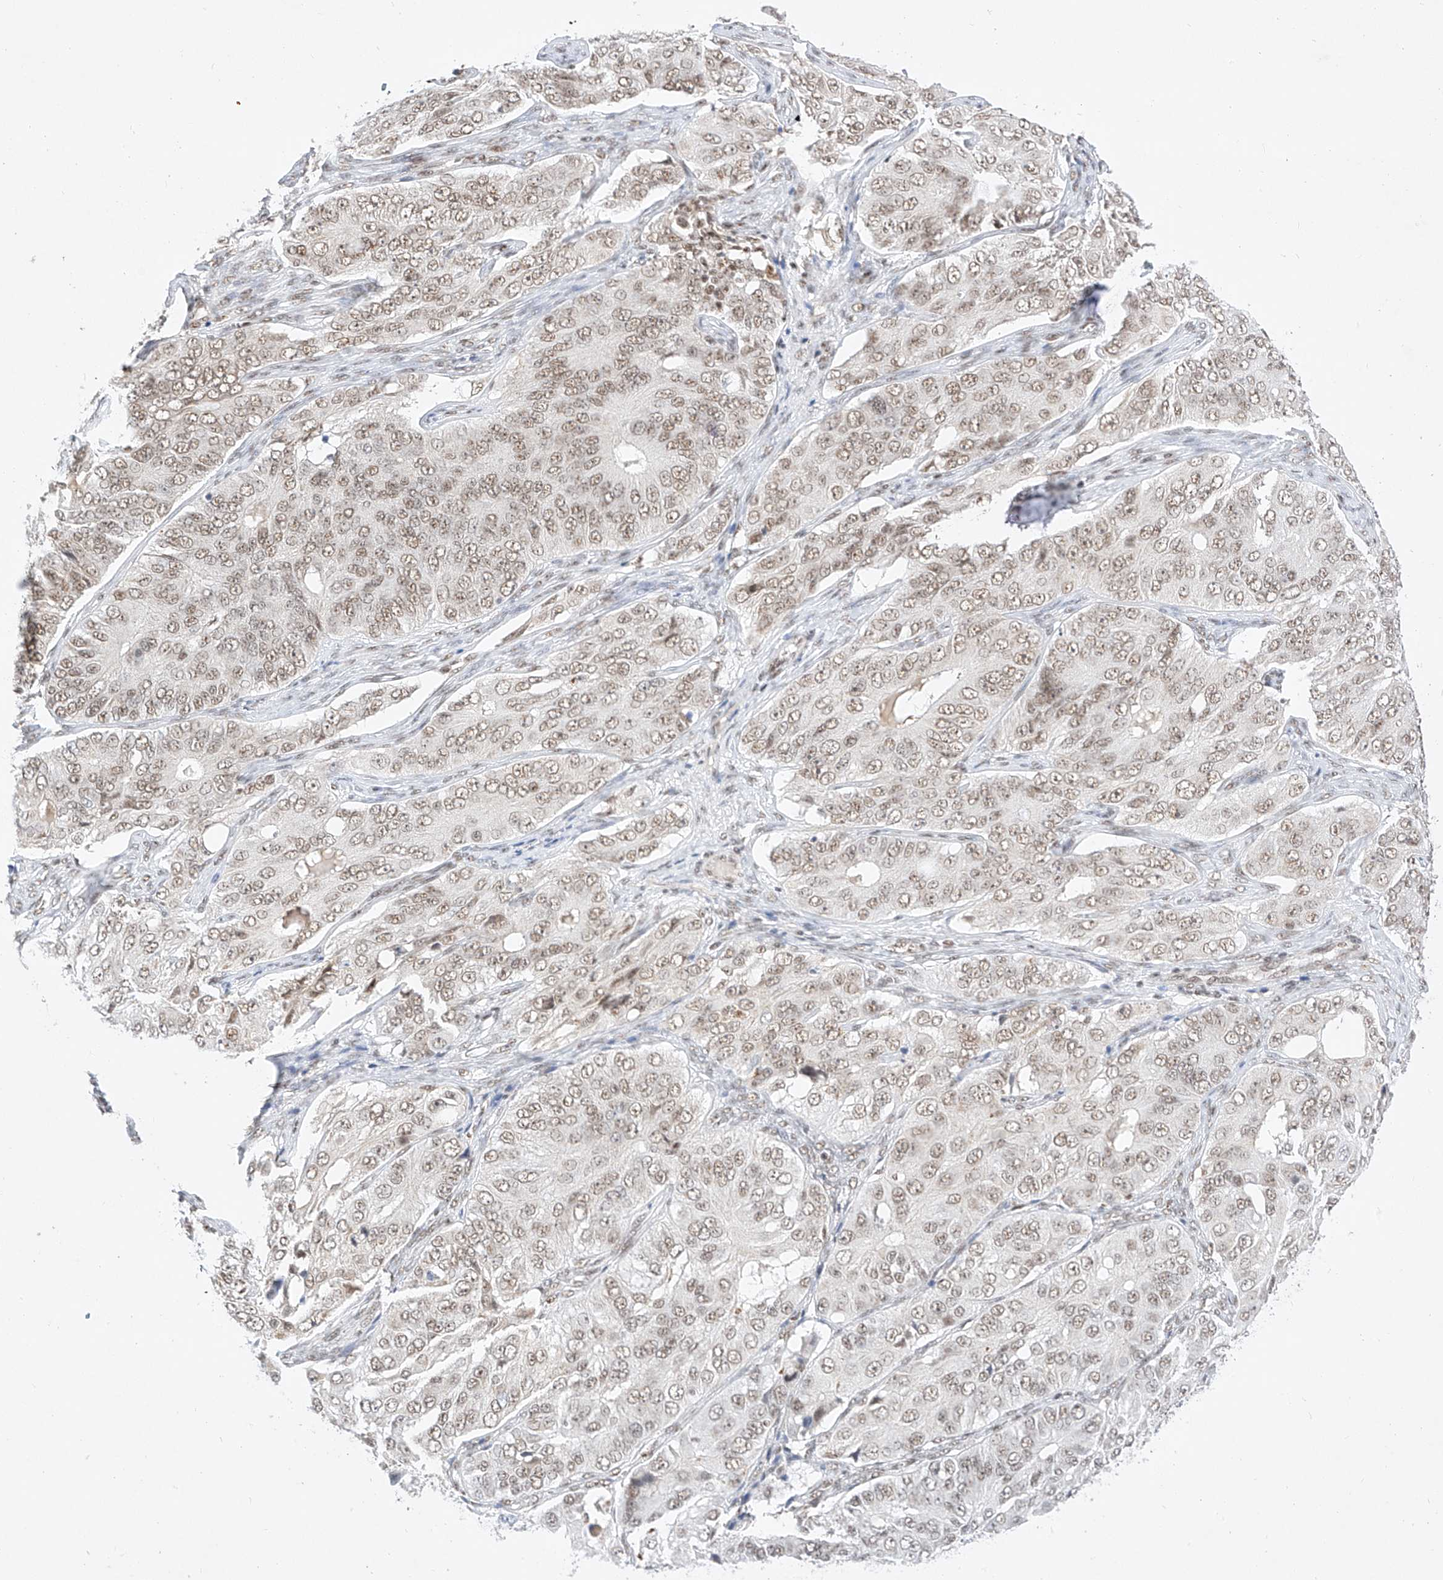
{"staining": {"intensity": "weak", "quantity": ">75%", "location": "nuclear"}, "tissue": "ovarian cancer", "cell_type": "Tumor cells", "image_type": "cancer", "snomed": [{"axis": "morphology", "description": "Carcinoma, endometroid"}, {"axis": "topography", "description": "Ovary"}], "caption": "A brown stain highlights weak nuclear staining of a protein in human endometroid carcinoma (ovarian) tumor cells.", "gene": "NRF1", "patient": {"sex": "female", "age": 51}}